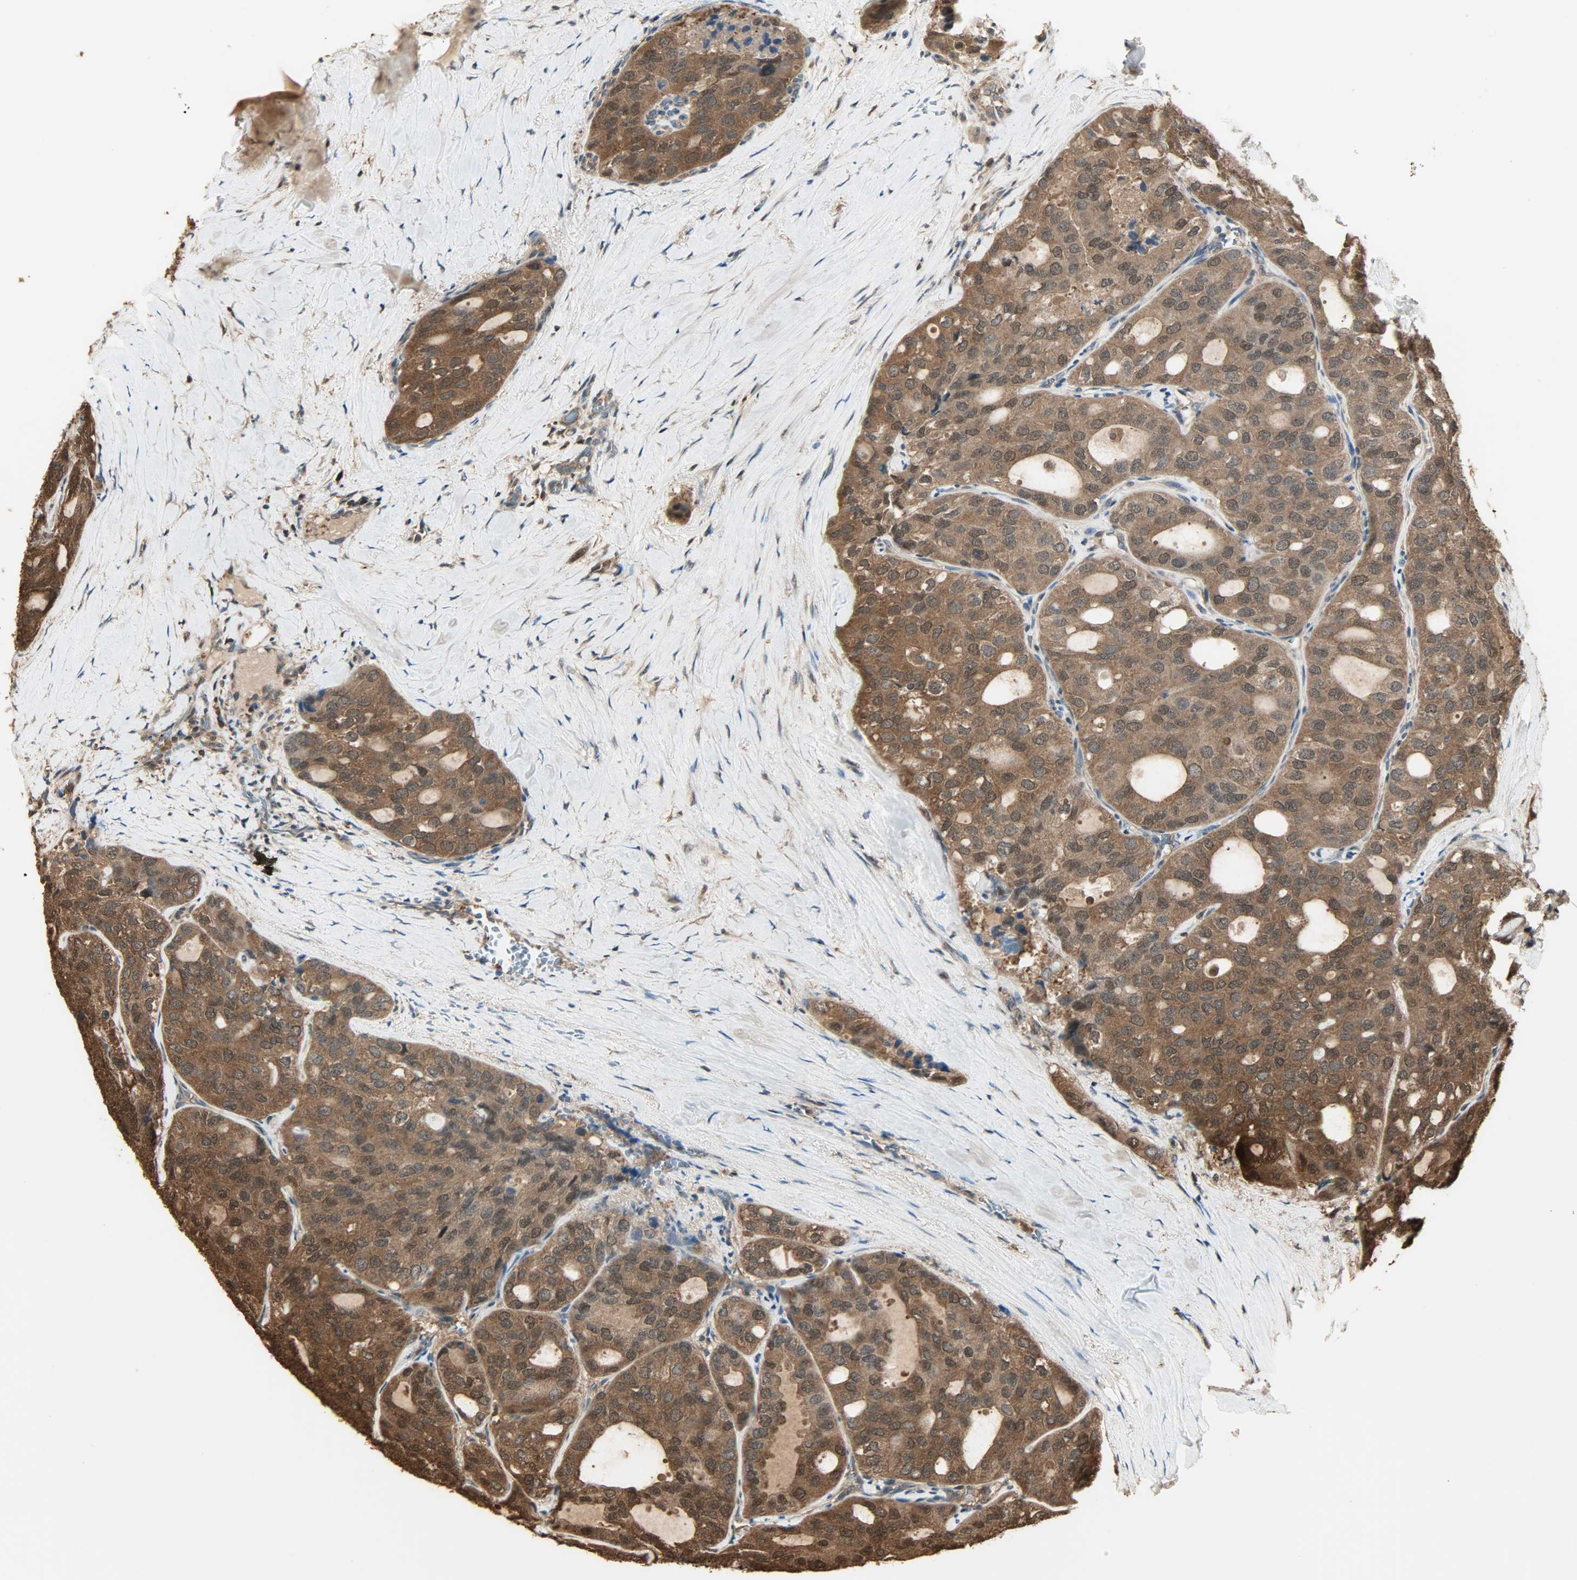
{"staining": {"intensity": "strong", "quantity": ">75%", "location": "cytoplasmic/membranous,nuclear"}, "tissue": "thyroid cancer", "cell_type": "Tumor cells", "image_type": "cancer", "snomed": [{"axis": "morphology", "description": "Follicular adenoma carcinoma, NOS"}, {"axis": "topography", "description": "Thyroid gland"}], "caption": "Immunohistochemical staining of thyroid cancer (follicular adenoma carcinoma) shows high levels of strong cytoplasmic/membranous and nuclear positivity in approximately >75% of tumor cells. (DAB = brown stain, brightfield microscopy at high magnification).", "gene": "YWHAZ", "patient": {"sex": "male", "age": 75}}